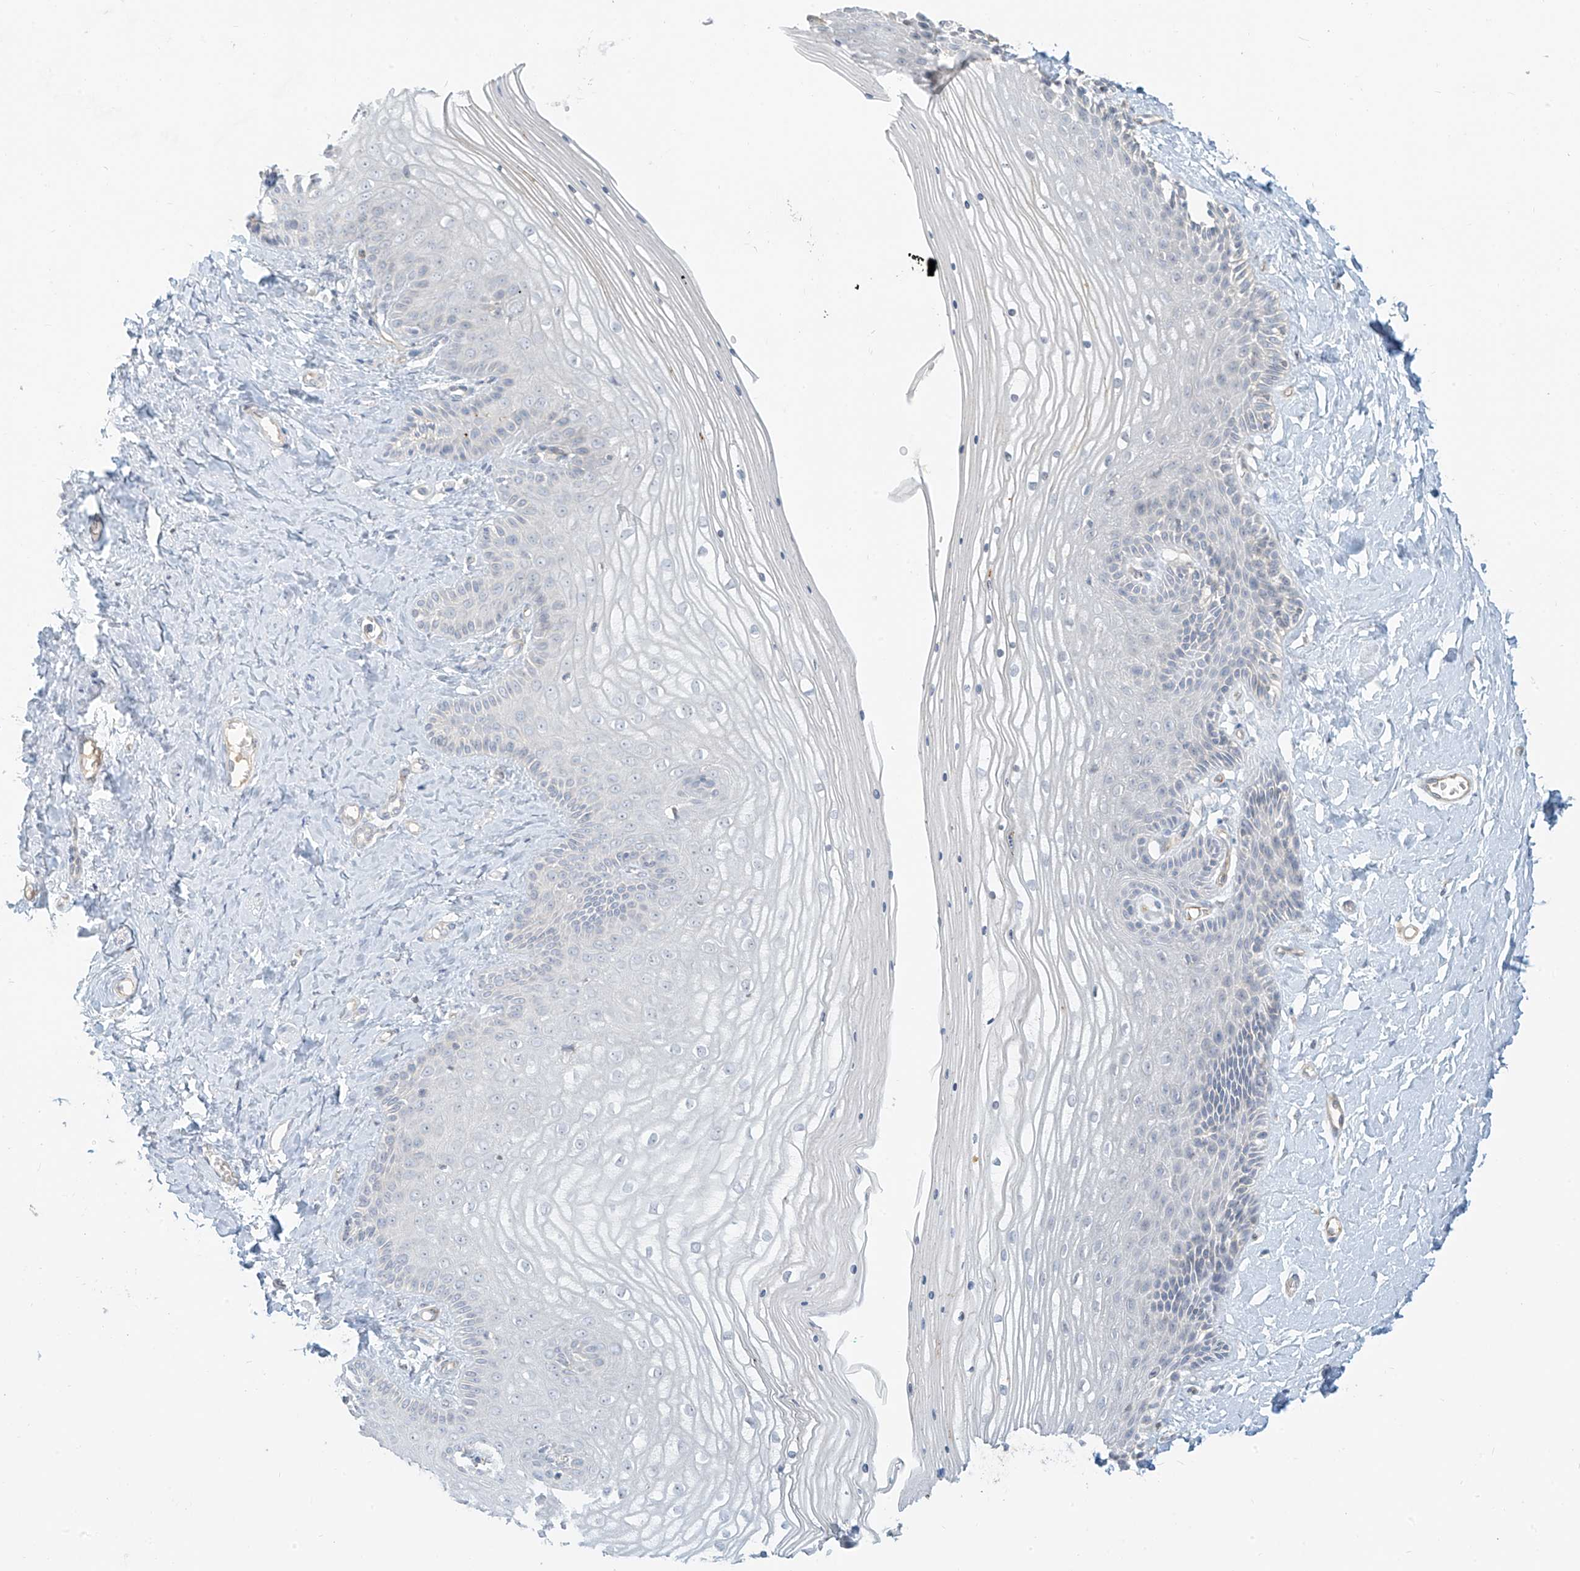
{"staining": {"intensity": "negative", "quantity": "none", "location": "none"}, "tissue": "vagina", "cell_type": "Squamous epithelial cells", "image_type": "normal", "snomed": [{"axis": "morphology", "description": "Normal tissue, NOS"}, {"axis": "topography", "description": "Vagina"}, {"axis": "topography", "description": "Cervix"}], "caption": "A high-resolution micrograph shows IHC staining of unremarkable vagina, which reveals no significant expression in squamous epithelial cells.", "gene": "C2orf42", "patient": {"sex": "female", "age": 40}}